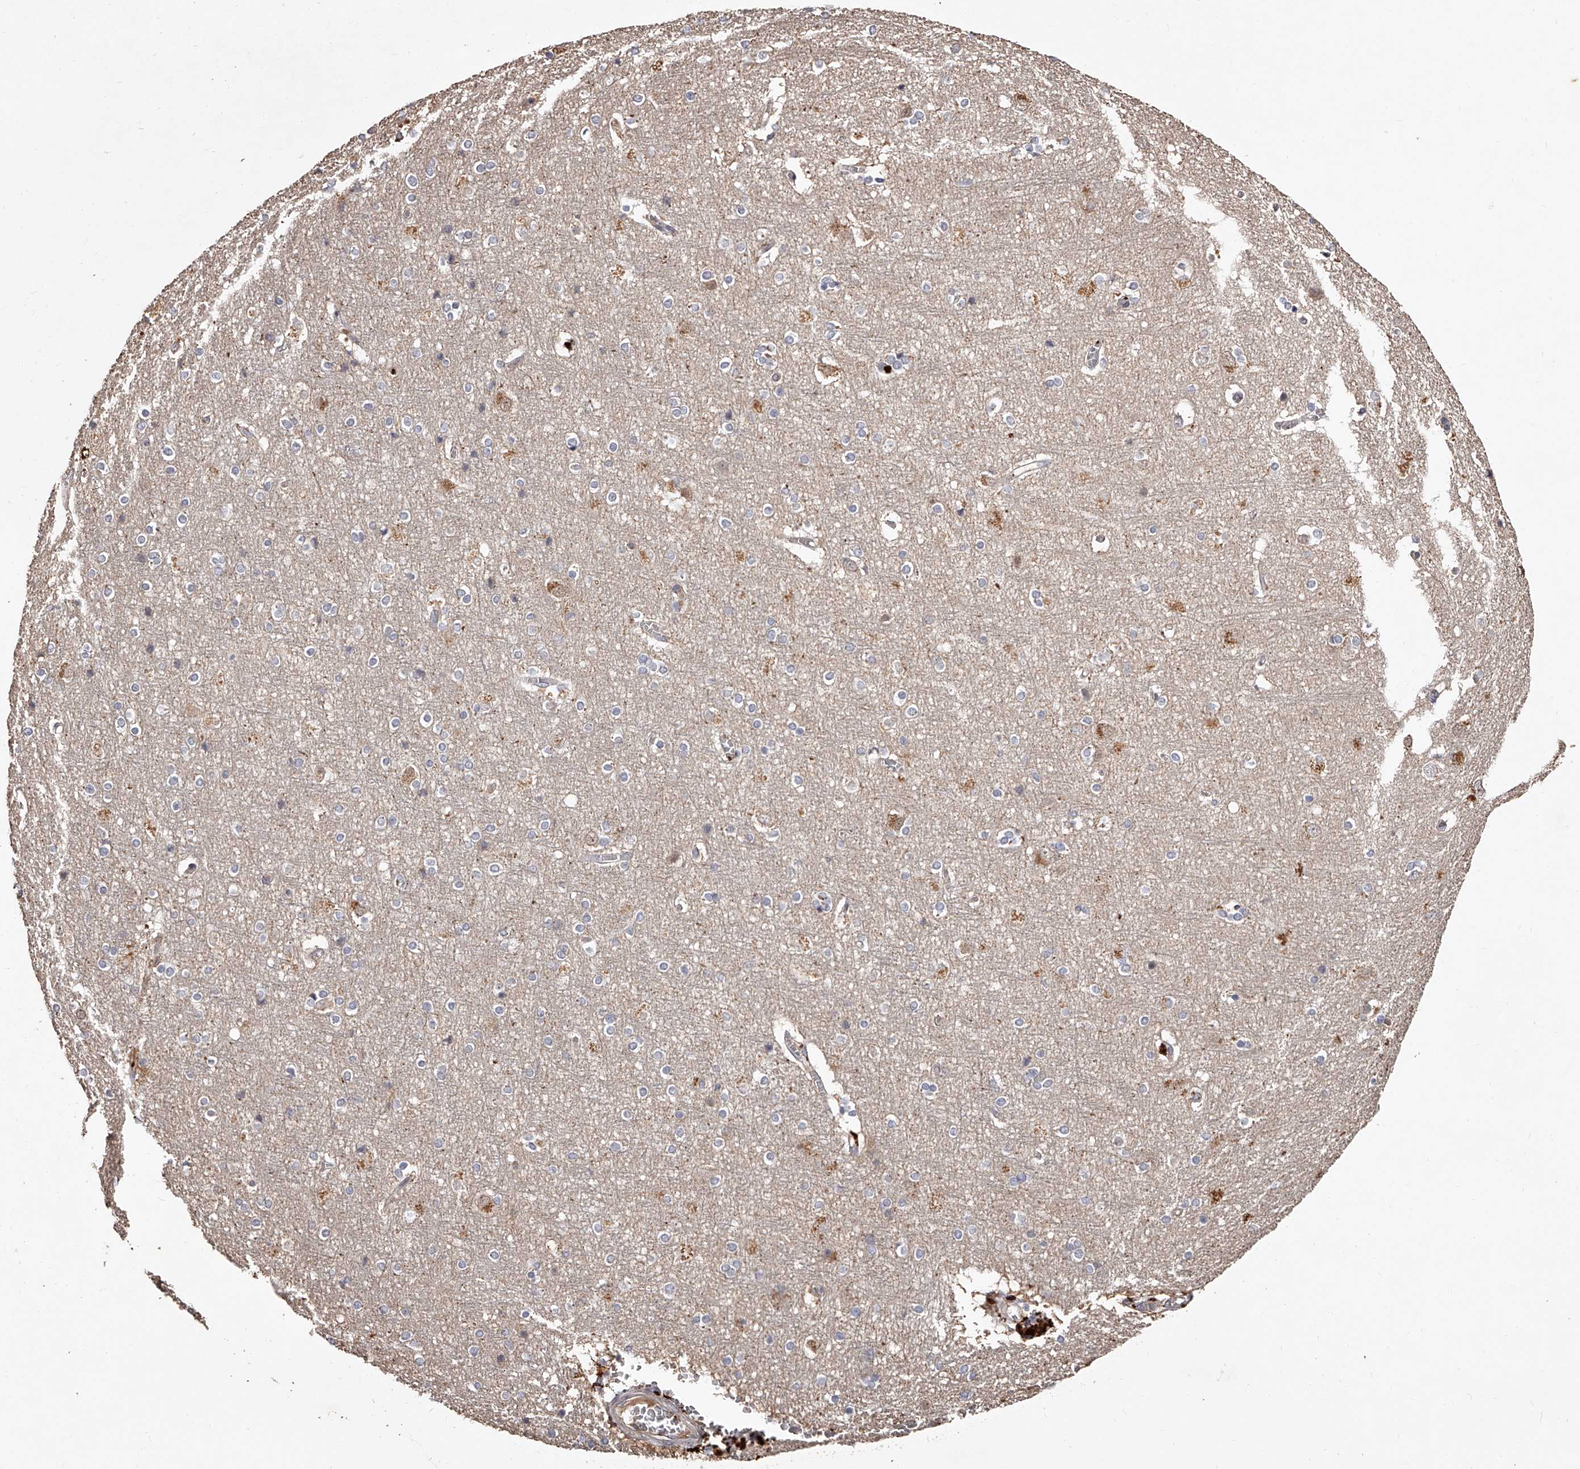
{"staining": {"intensity": "negative", "quantity": "none", "location": "none"}, "tissue": "cerebral cortex", "cell_type": "Endothelial cells", "image_type": "normal", "snomed": [{"axis": "morphology", "description": "Normal tissue, NOS"}, {"axis": "topography", "description": "Cerebral cortex"}], "caption": "Normal cerebral cortex was stained to show a protein in brown. There is no significant positivity in endothelial cells. (Brightfield microscopy of DAB immunohistochemistry at high magnification).", "gene": "URGCP", "patient": {"sex": "male", "age": 54}}